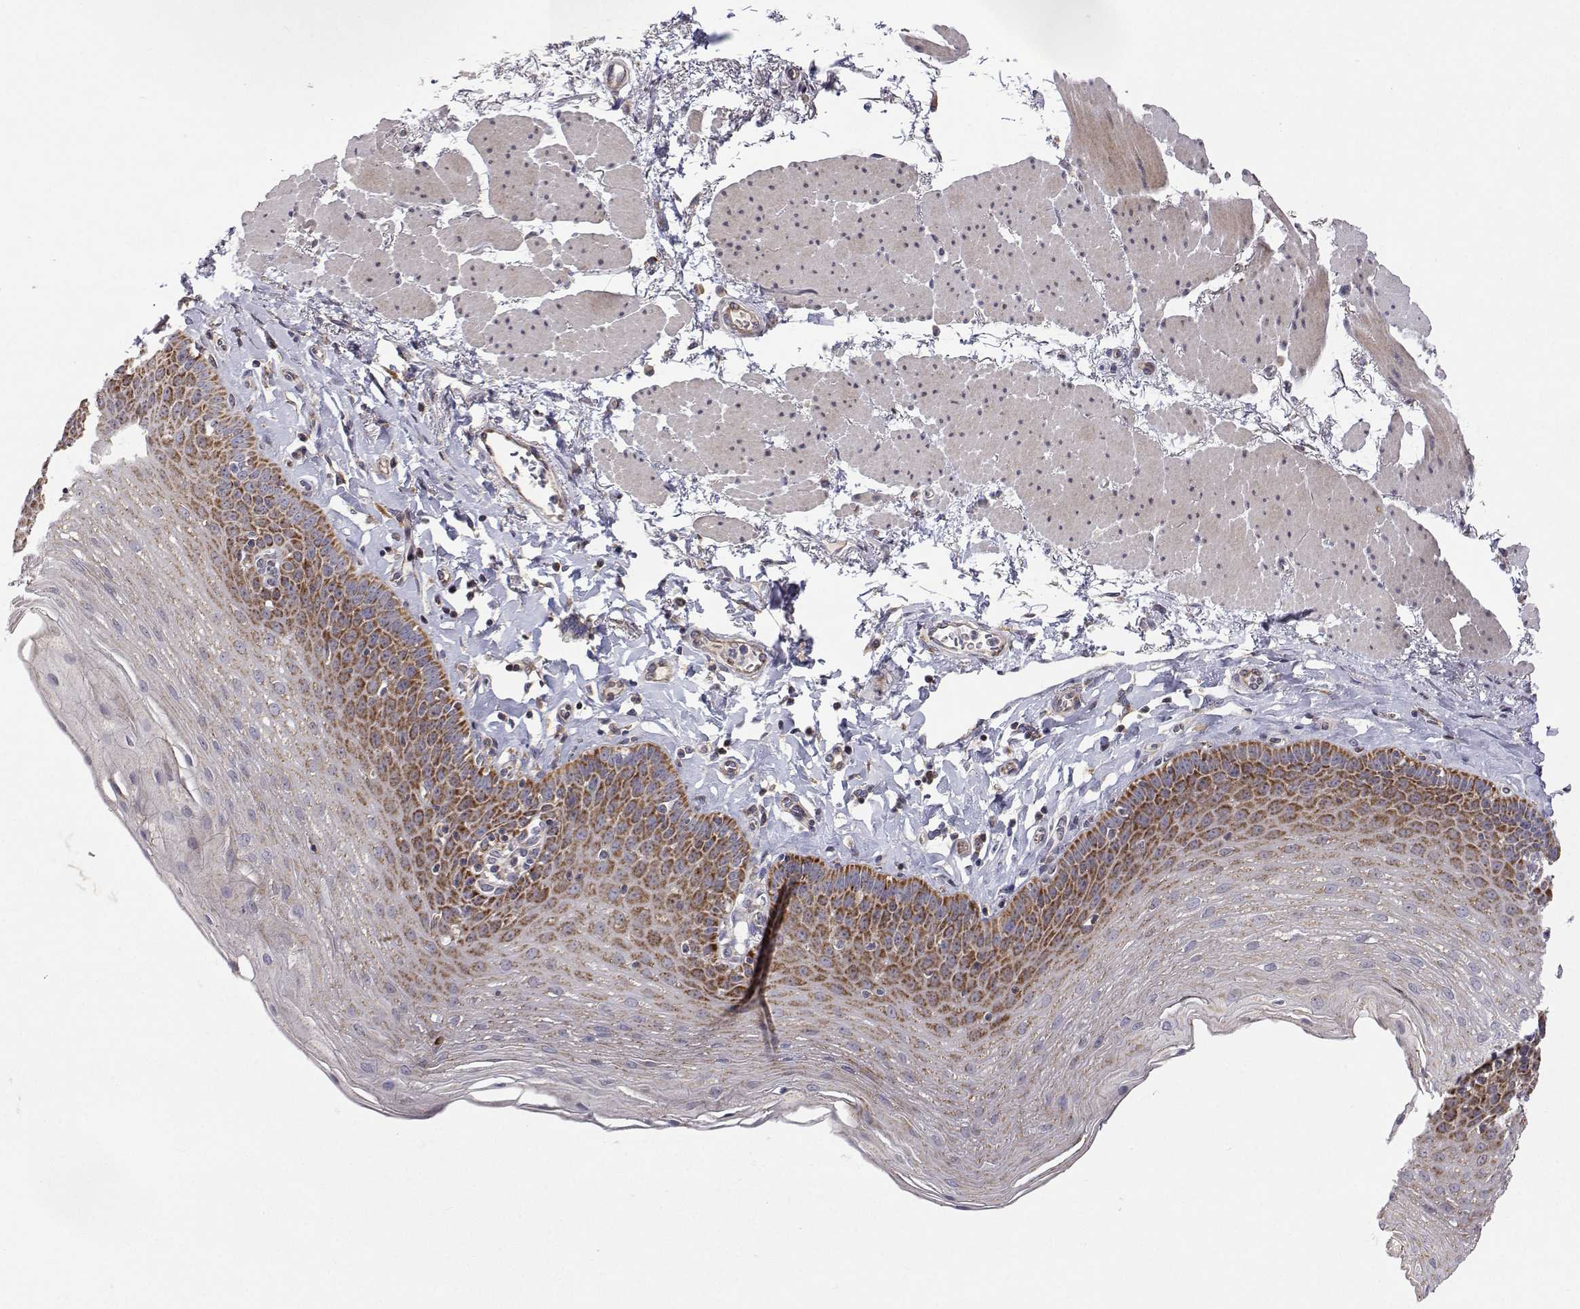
{"staining": {"intensity": "moderate", "quantity": "25%-75%", "location": "cytoplasmic/membranous"}, "tissue": "esophagus", "cell_type": "Squamous epithelial cells", "image_type": "normal", "snomed": [{"axis": "morphology", "description": "Normal tissue, NOS"}, {"axis": "topography", "description": "Esophagus"}], "caption": "Esophagus was stained to show a protein in brown. There is medium levels of moderate cytoplasmic/membranous staining in approximately 25%-75% of squamous epithelial cells. (DAB (3,3'-diaminobenzidine) IHC, brown staining for protein, blue staining for nuclei).", "gene": "MRPL3", "patient": {"sex": "female", "age": 81}}